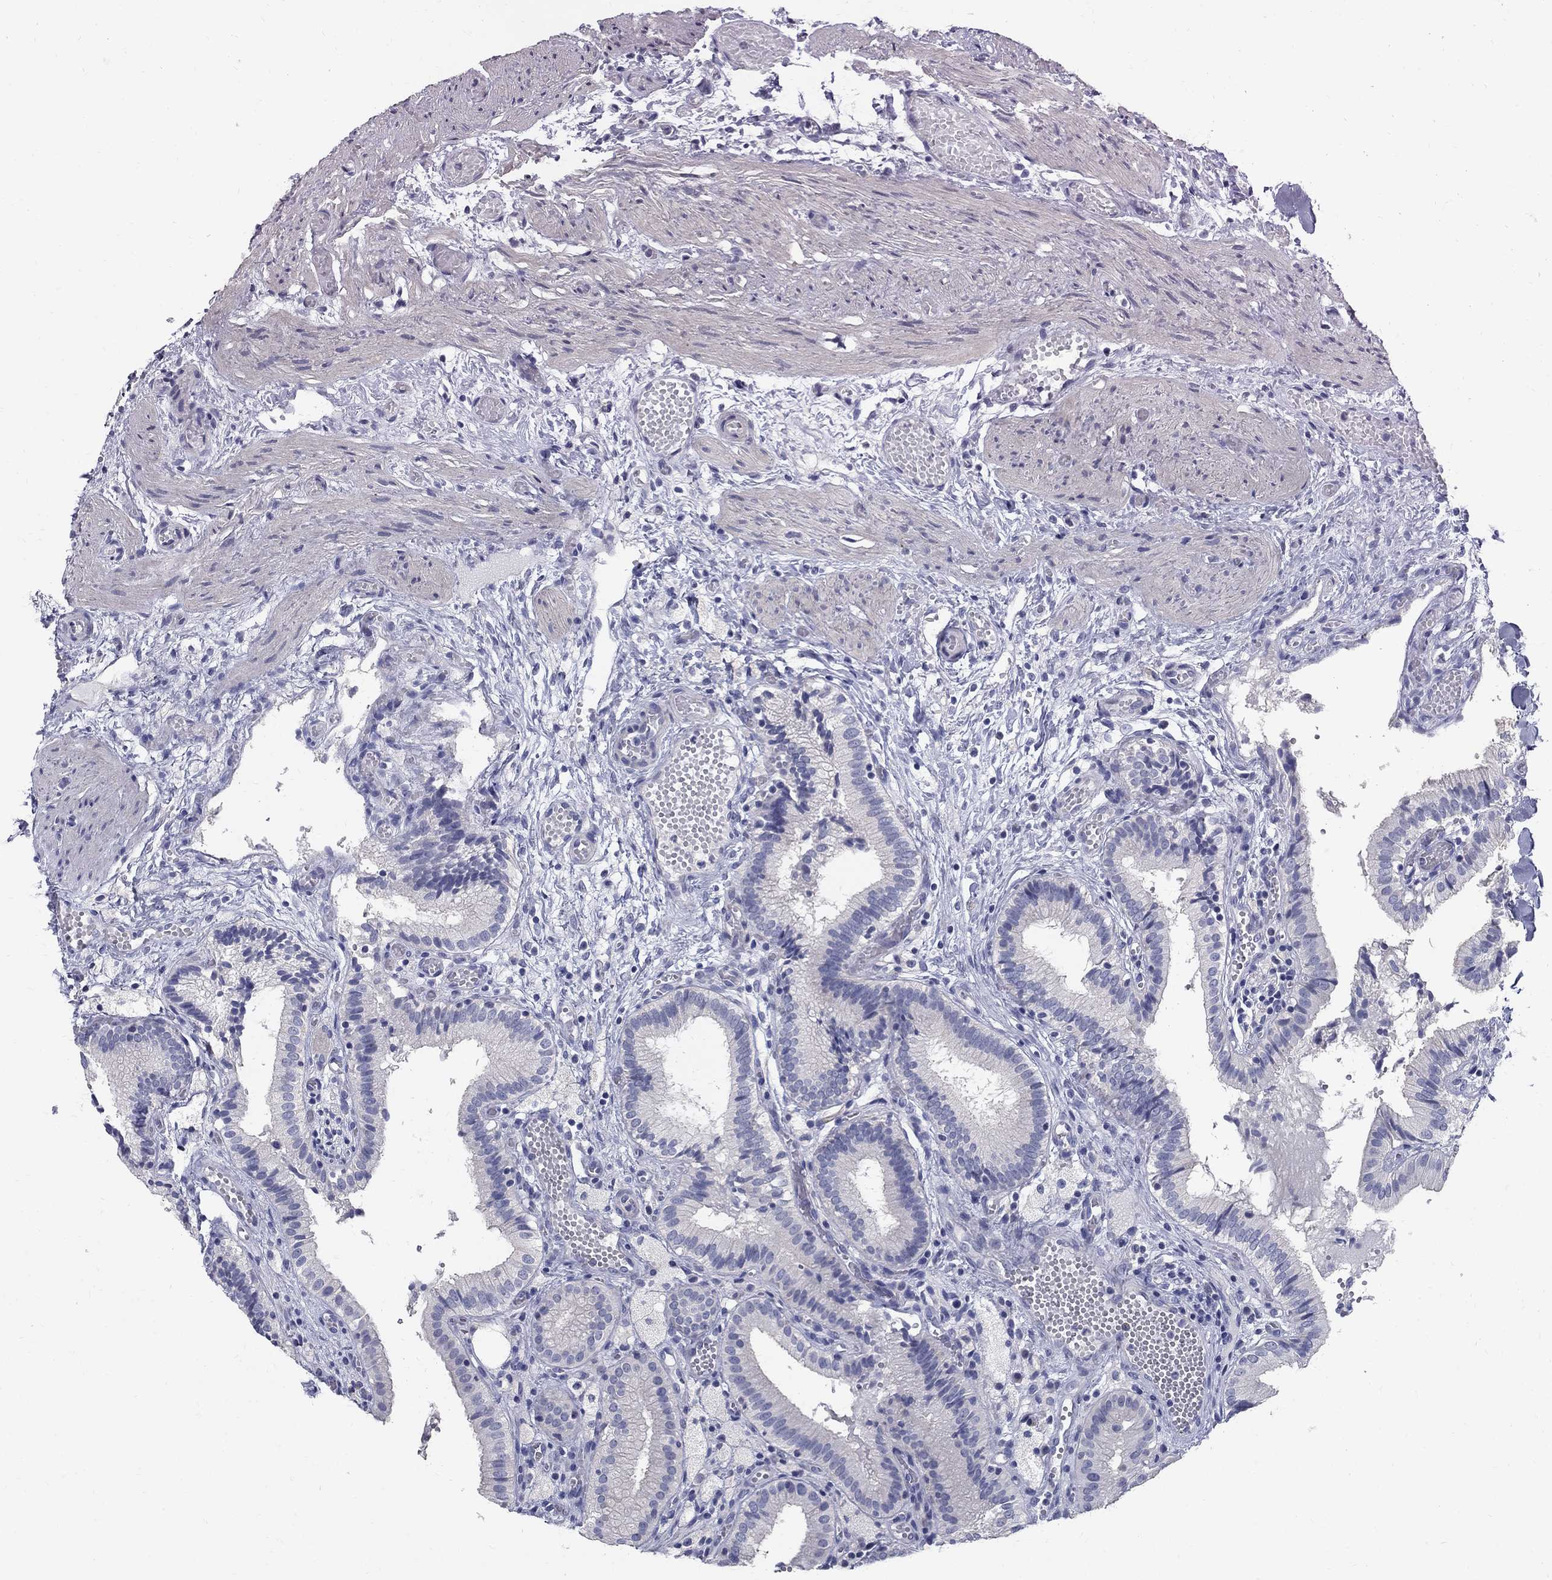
{"staining": {"intensity": "negative", "quantity": "none", "location": "none"}, "tissue": "gallbladder", "cell_type": "Glandular cells", "image_type": "normal", "snomed": [{"axis": "morphology", "description": "Normal tissue, NOS"}, {"axis": "topography", "description": "Gallbladder"}], "caption": "Immunohistochemistry (IHC) photomicrograph of unremarkable gallbladder stained for a protein (brown), which shows no expression in glandular cells. (DAB (3,3'-diaminobenzidine) immunohistochemistry, high magnification).", "gene": "TP53TG5", "patient": {"sex": "female", "age": 24}}